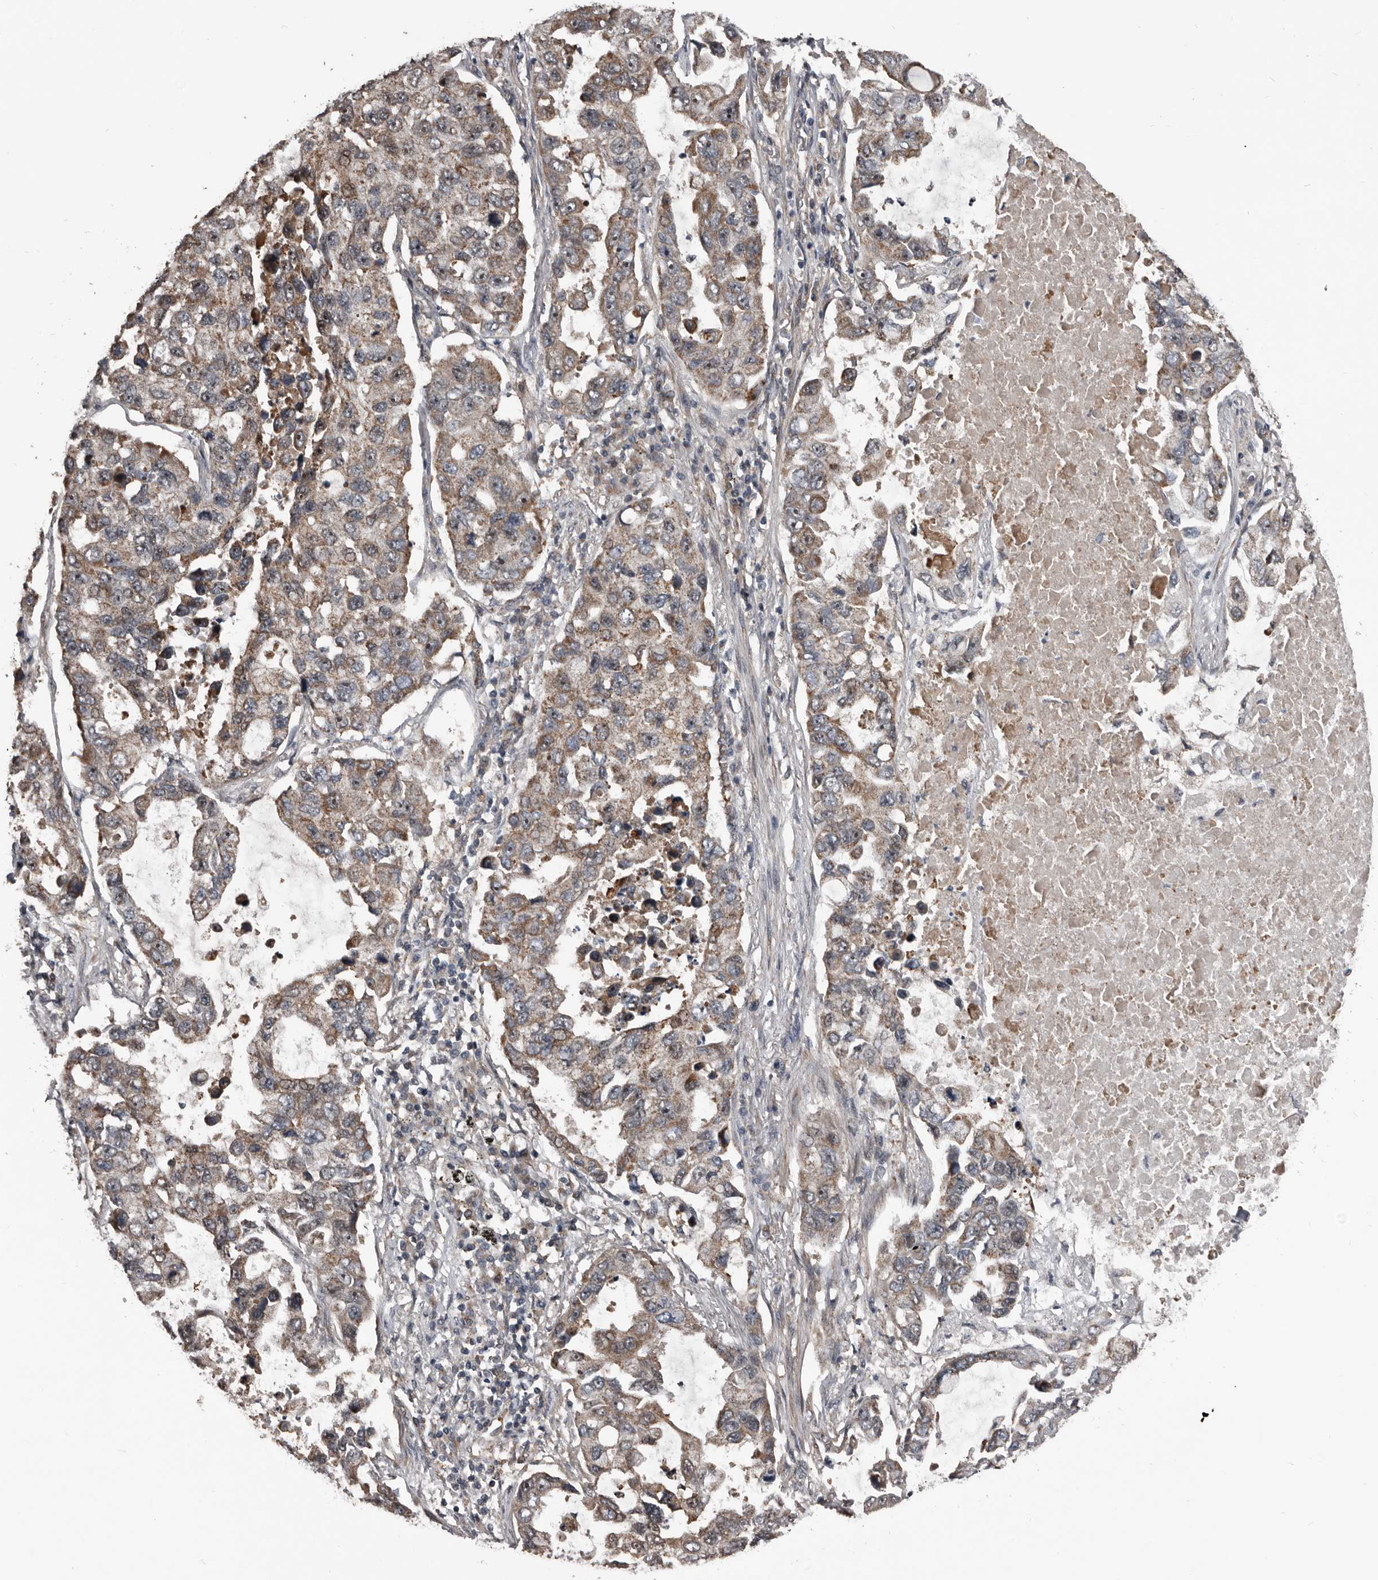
{"staining": {"intensity": "weak", "quantity": ">75%", "location": "cytoplasmic/membranous"}, "tissue": "lung cancer", "cell_type": "Tumor cells", "image_type": "cancer", "snomed": [{"axis": "morphology", "description": "Adenocarcinoma, NOS"}, {"axis": "topography", "description": "Lung"}], "caption": "A high-resolution histopathology image shows IHC staining of adenocarcinoma (lung), which displays weak cytoplasmic/membranous expression in about >75% of tumor cells.", "gene": "DHPS", "patient": {"sex": "male", "age": 64}}